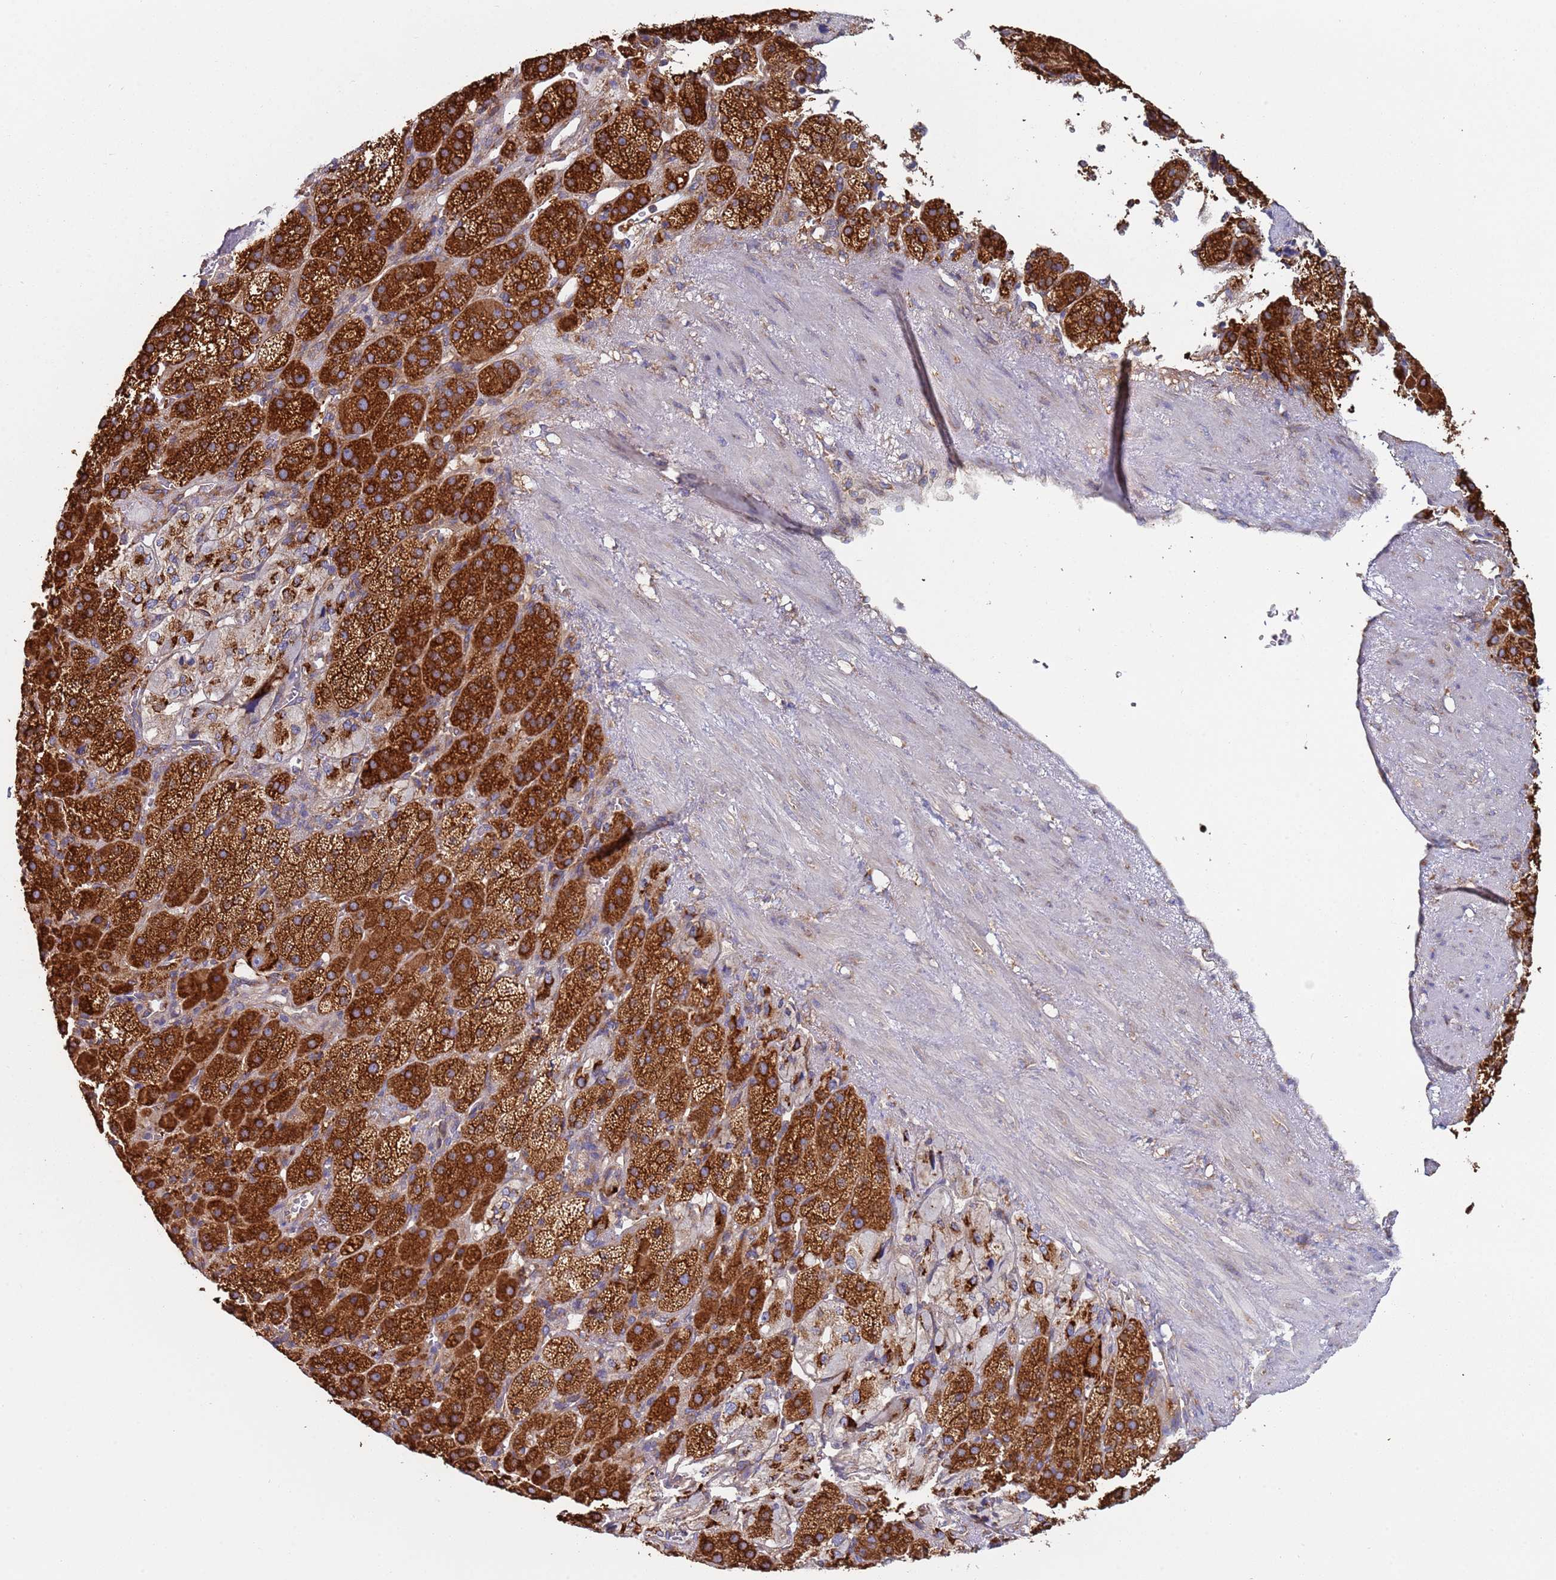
{"staining": {"intensity": "strong", "quantity": ">75%", "location": "cytoplasmic/membranous"}, "tissue": "adrenal gland", "cell_type": "Glandular cells", "image_type": "normal", "snomed": [{"axis": "morphology", "description": "Normal tissue, NOS"}, {"axis": "topography", "description": "Adrenal gland"}], "caption": "Benign adrenal gland shows strong cytoplasmic/membranous staining in approximately >75% of glandular cells The protein is shown in brown color, while the nuclei are stained blue..", "gene": "ENSG00000286098", "patient": {"sex": "female", "age": 57}}